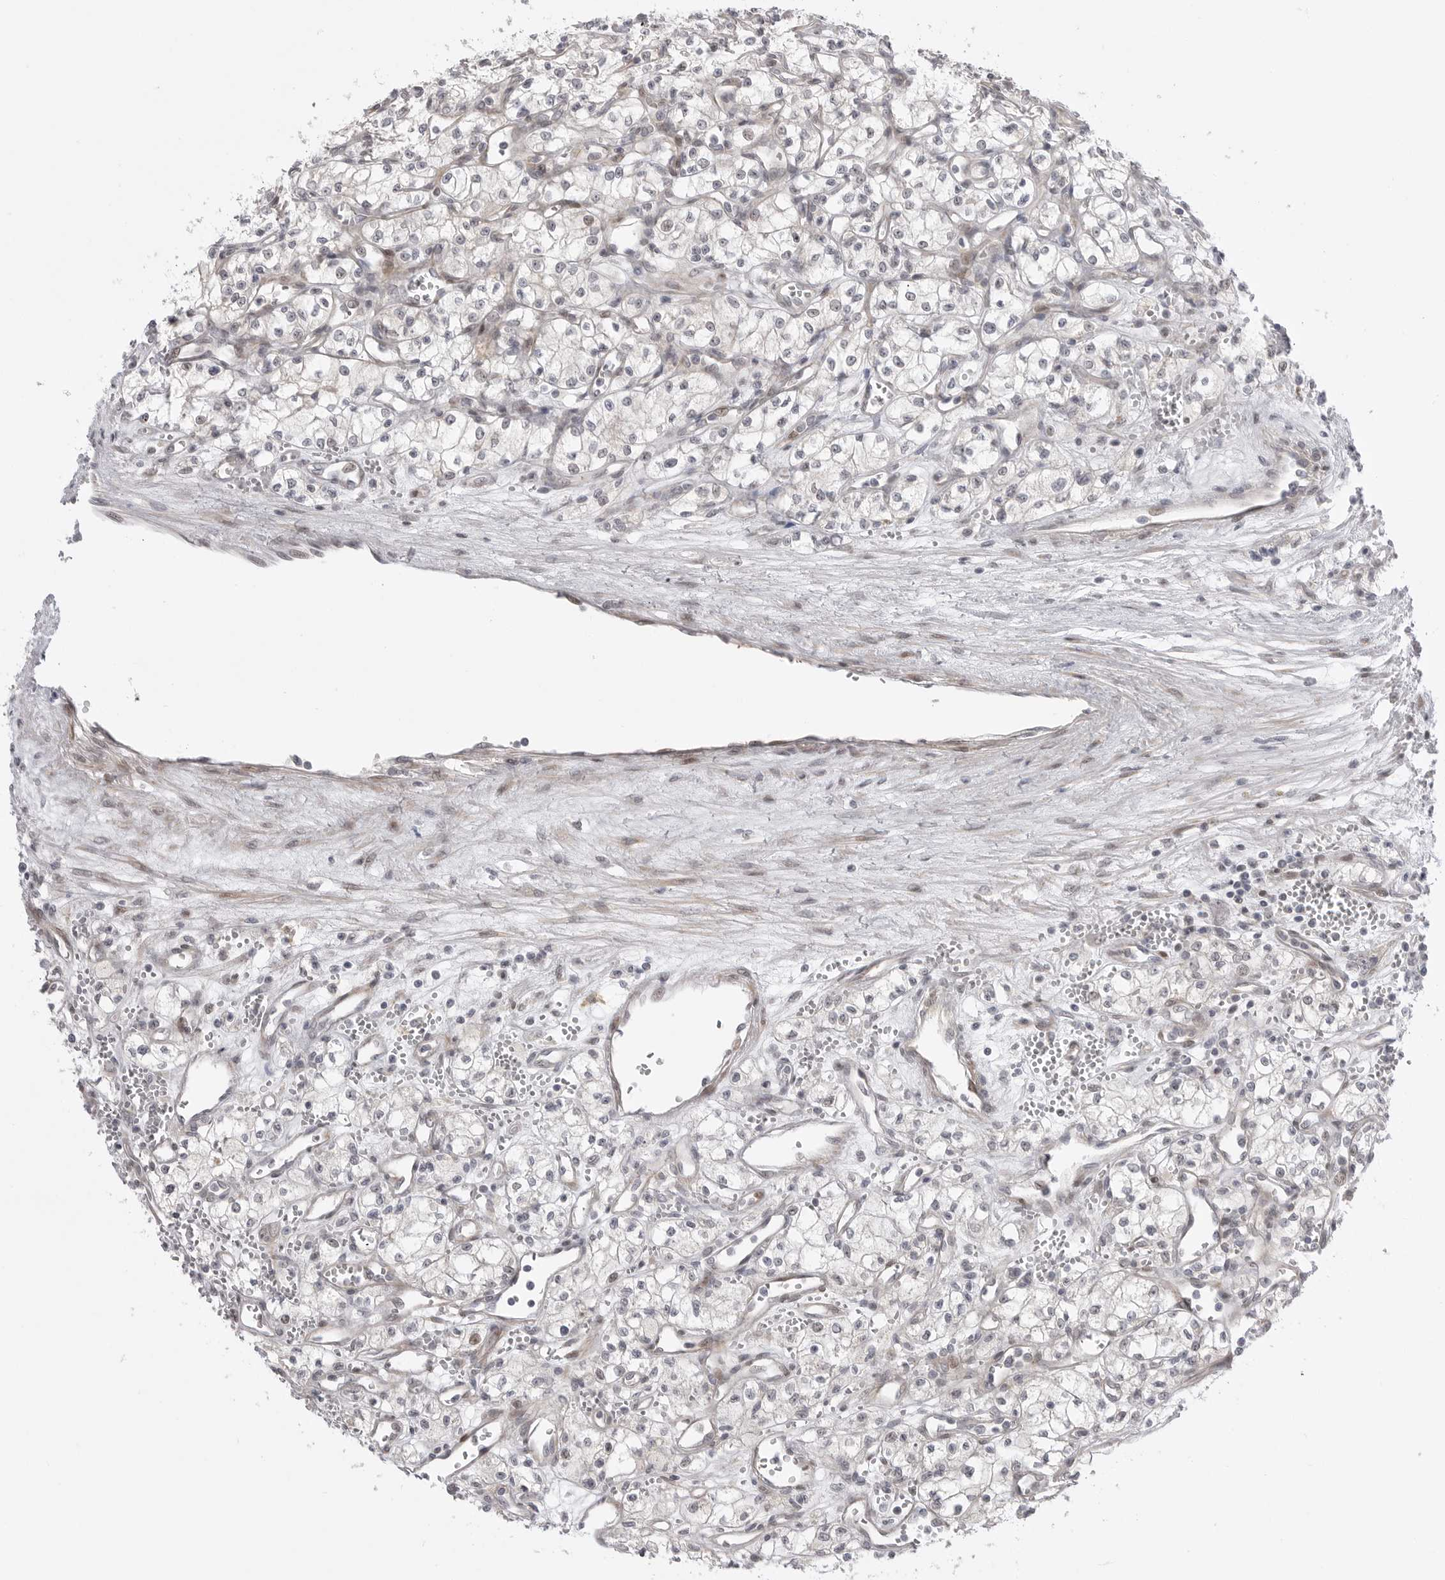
{"staining": {"intensity": "negative", "quantity": "none", "location": "none"}, "tissue": "renal cancer", "cell_type": "Tumor cells", "image_type": "cancer", "snomed": [{"axis": "morphology", "description": "Adenocarcinoma, NOS"}, {"axis": "topography", "description": "Kidney"}], "caption": "IHC of human renal adenocarcinoma demonstrates no expression in tumor cells.", "gene": "GGT6", "patient": {"sex": "male", "age": 59}}